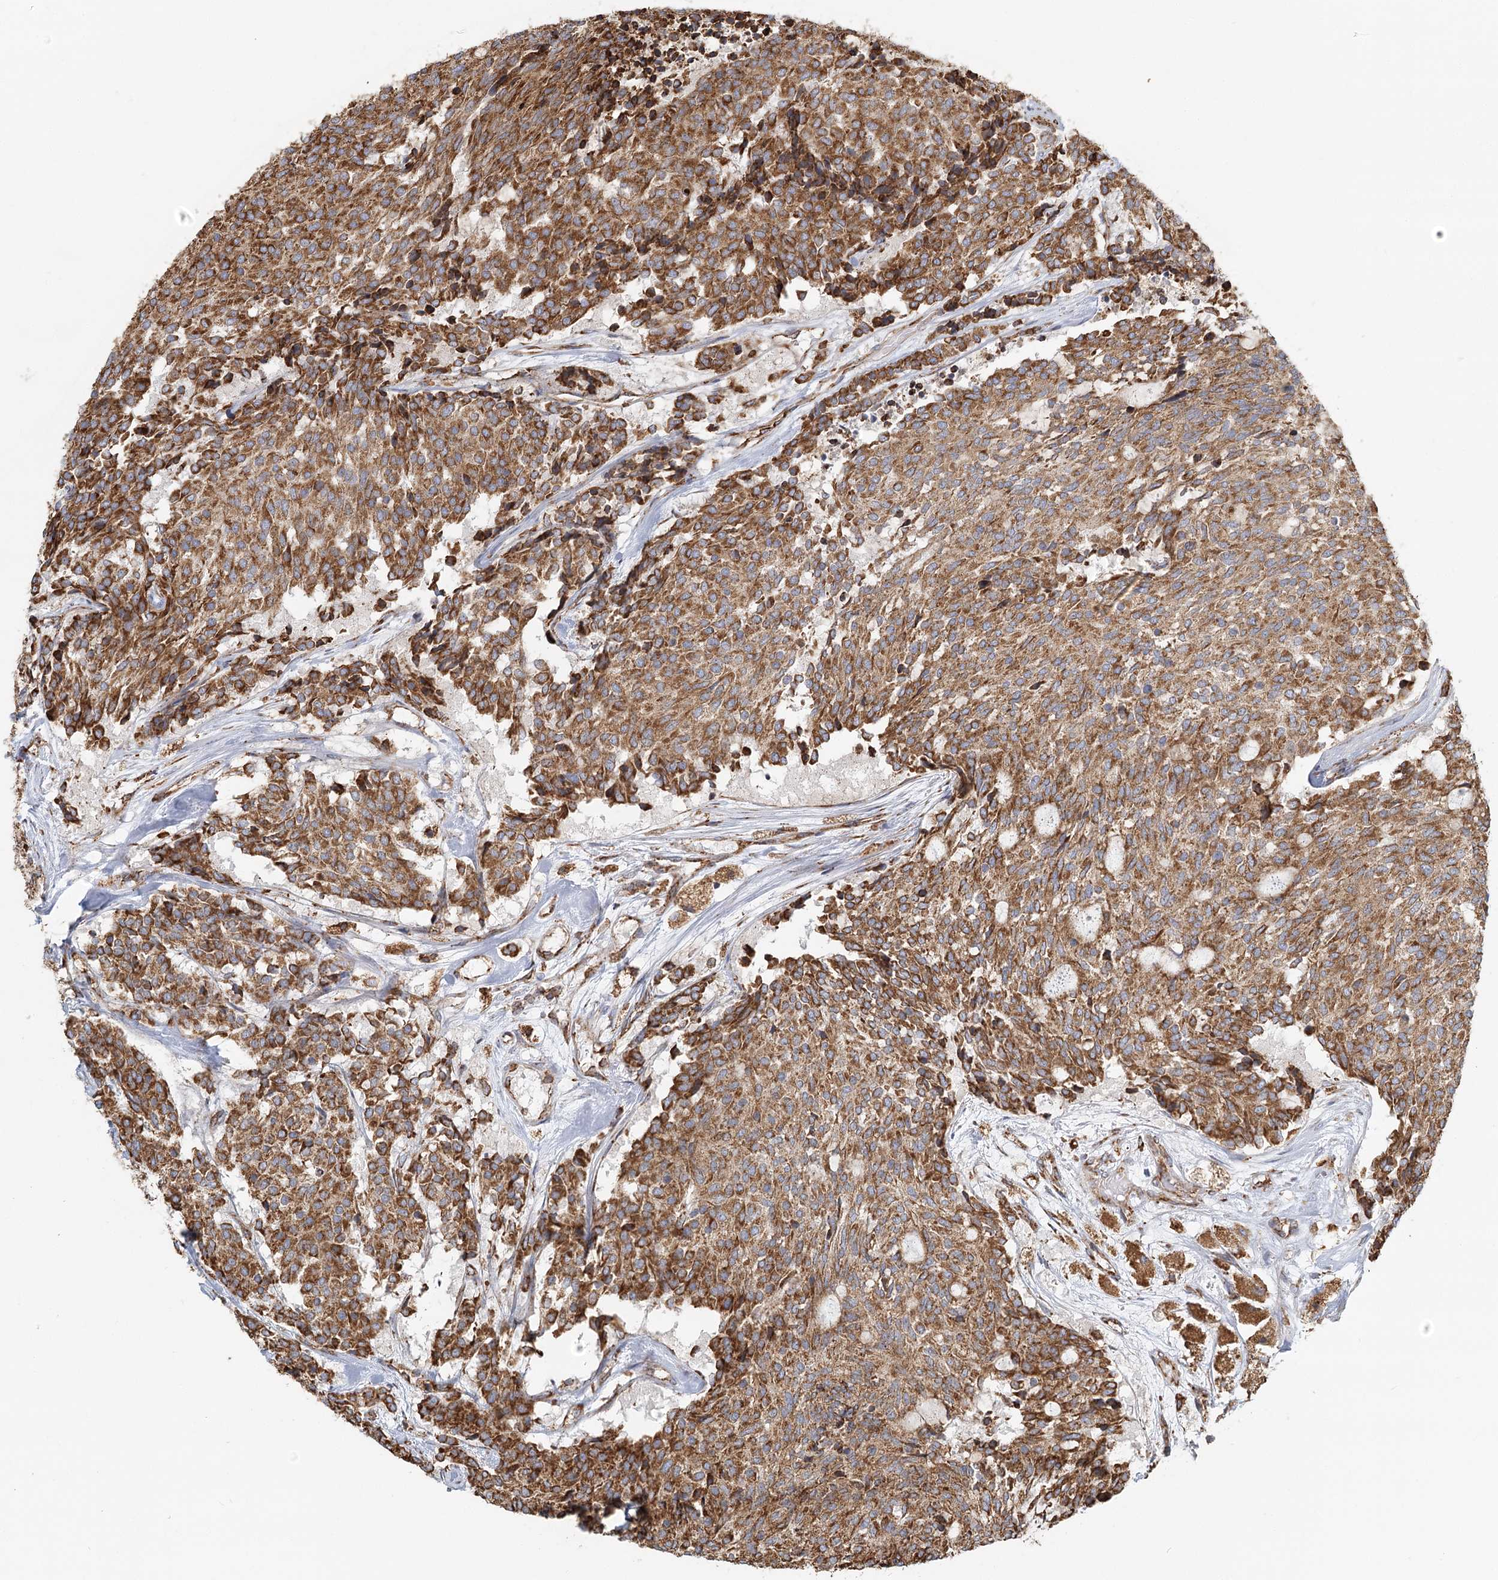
{"staining": {"intensity": "strong", "quantity": ">75%", "location": "cytoplasmic/membranous"}, "tissue": "carcinoid", "cell_type": "Tumor cells", "image_type": "cancer", "snomed": [{"axis": "morphology", "description": "Carcinoid, malignant, NOS"}, {"axis": "topography", "description": "Pancreas"}], "caption": "The micrograph demonstrates a brown stain indicating the presence of a protein in the cytoplasmic/membranous of tumor cells in malignant carcinoid.", "gene": "TAS1R1", "patient": {"sex": "female", "age": 54}}